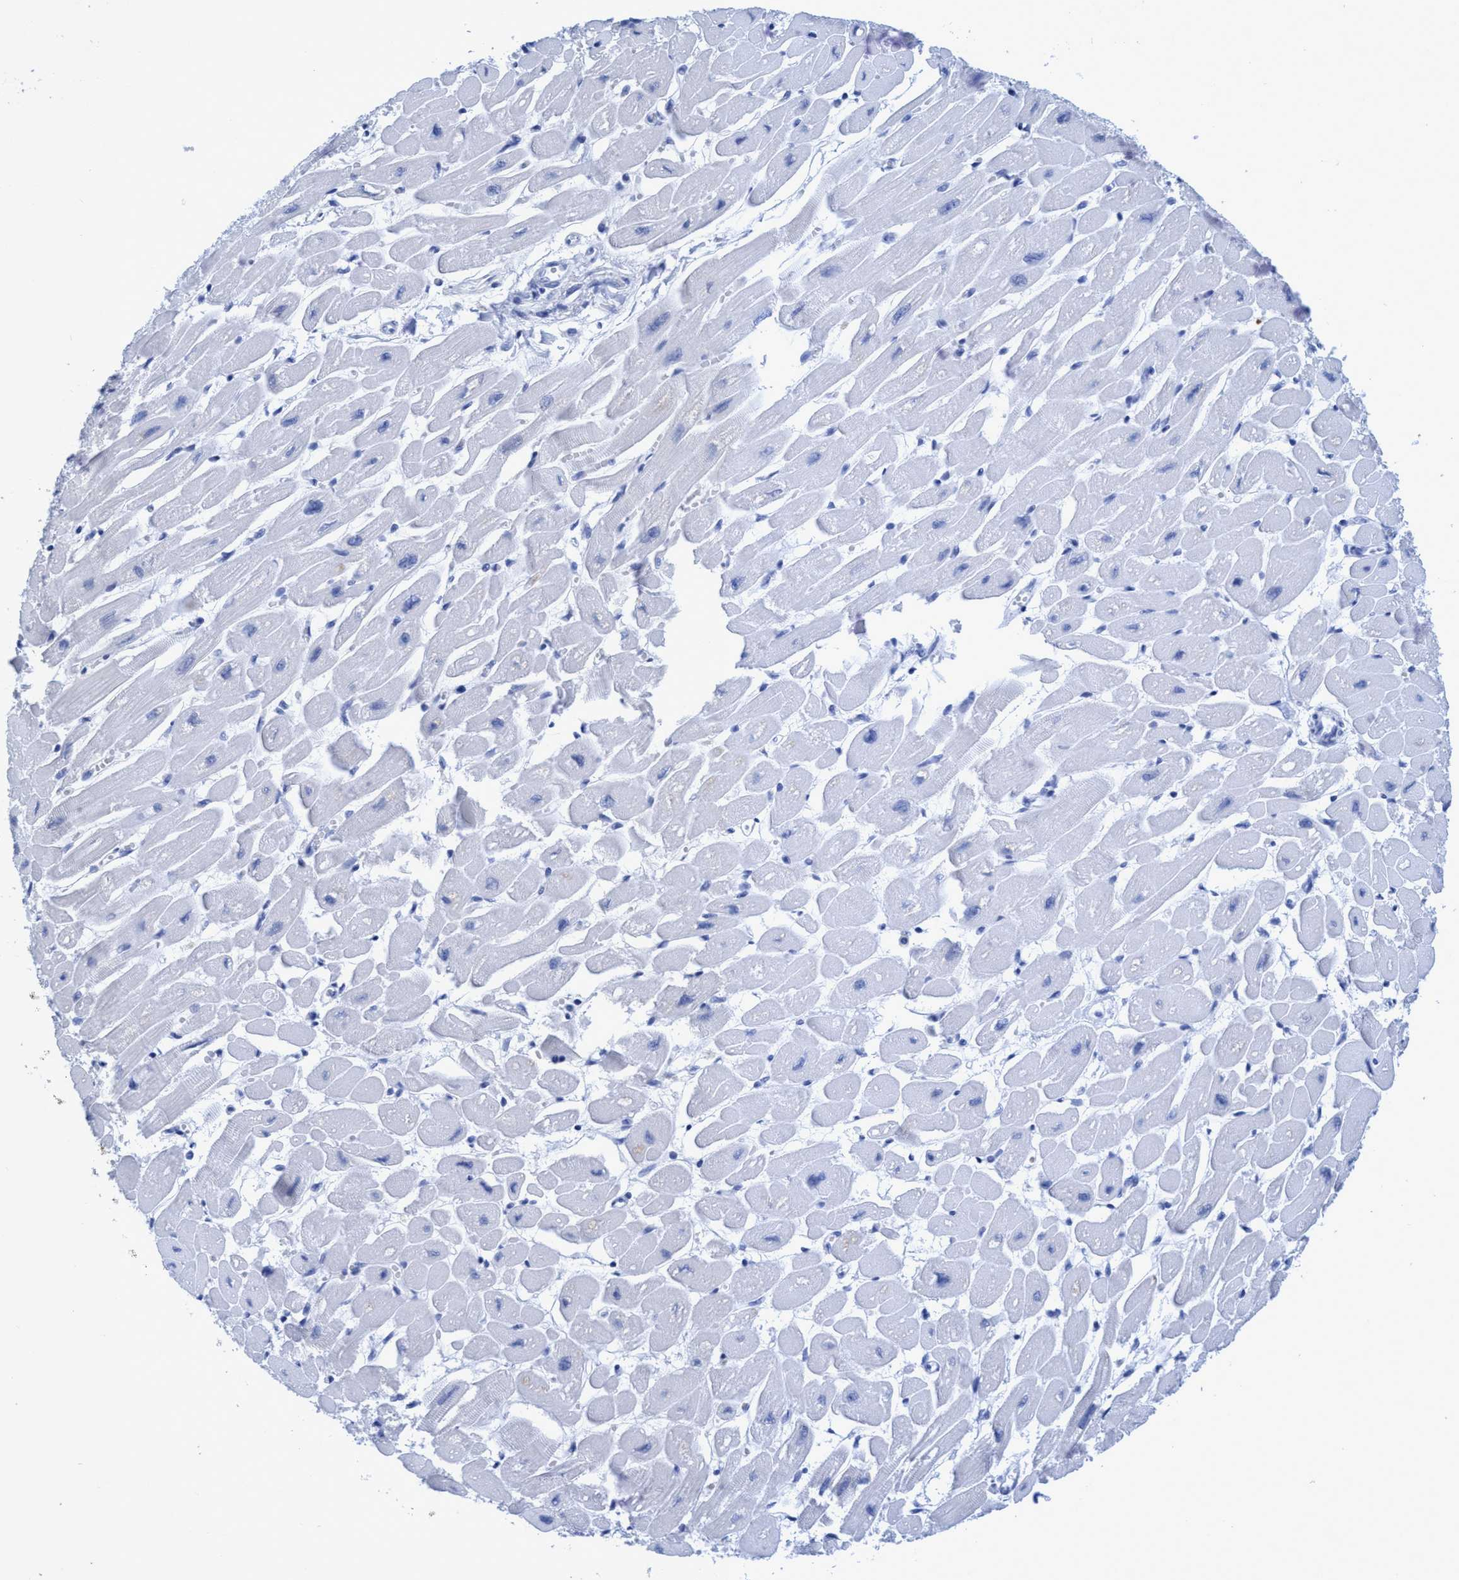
{"staining": {"intensity": "negative", "quantity": "none", "location": "none"}, "tissue": "heart muscle", "cell_type": "Cardiomyocytes", "image_type": "normal", "snomed": [{"axis": "morphology", "description": "Normal tissue, NOS"}, {"axis": "topography", "description": "Heart"}], "caption": "An IHC micrograph of benign heart muscle is shown. There is no staining in cardiomyocytes of heart muscle. (DAB (3,3'-diaminobenzidine) IHC, high magnification).", "gene": "PLPPR1", "patient": {"sex": "female", "age": 54}}